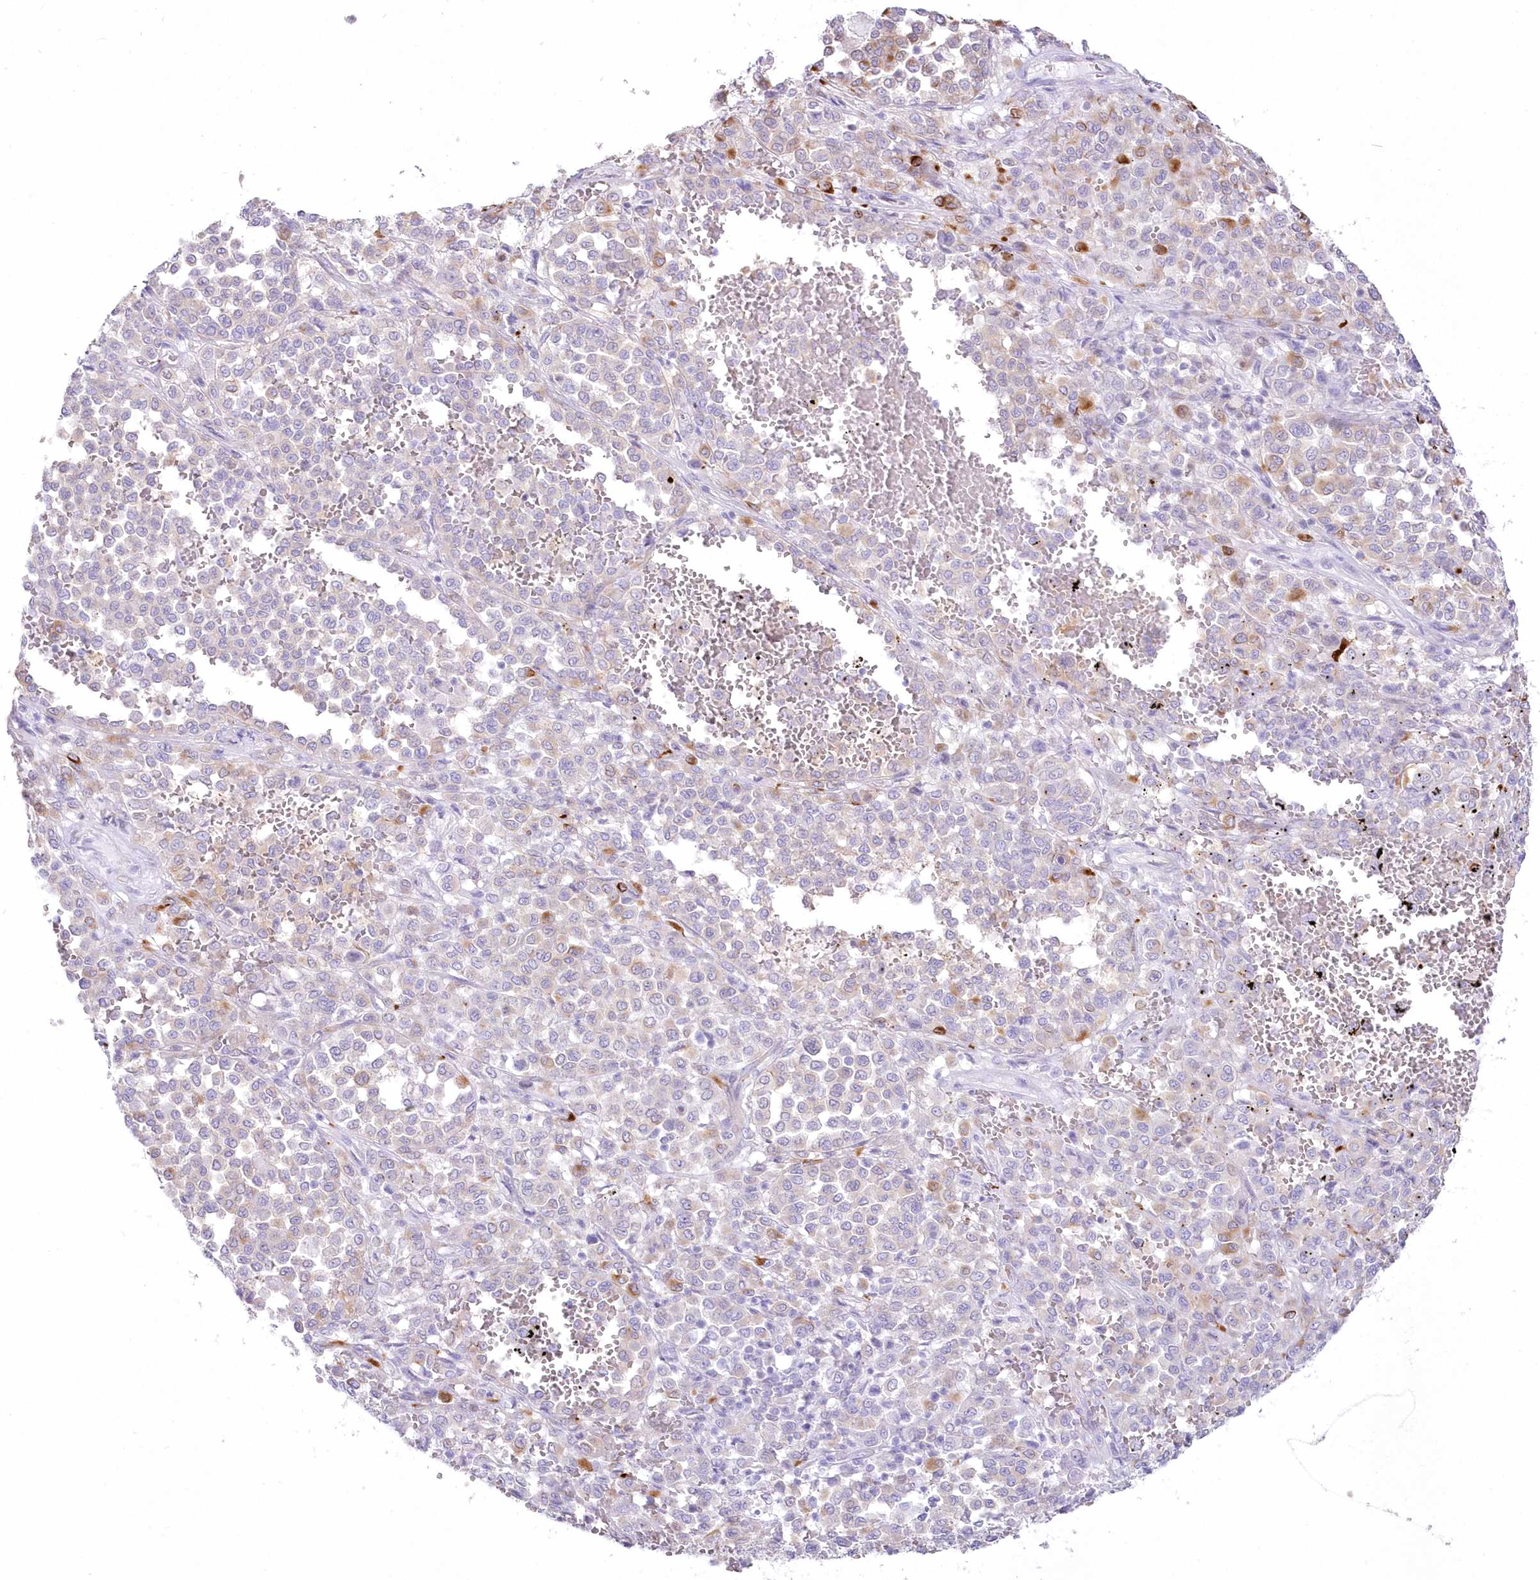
{"staining": {"intensity": "negative", "quantity": "none", "location": "none"}, "tissue": "melanoma", "cell_type": "Tumor cells", "image_type": "cancer", "snomed": [{"axis": "morphology", "description": "Malignant melanoma, Metastatic site"}, {"axis": "topography", "description": "Pancreas"}], "caption": "IHC of human melanoma reveals no staining in tumor cells.", "gene": "ZNF843", "patient": {"sex": "female", "age": 30}}